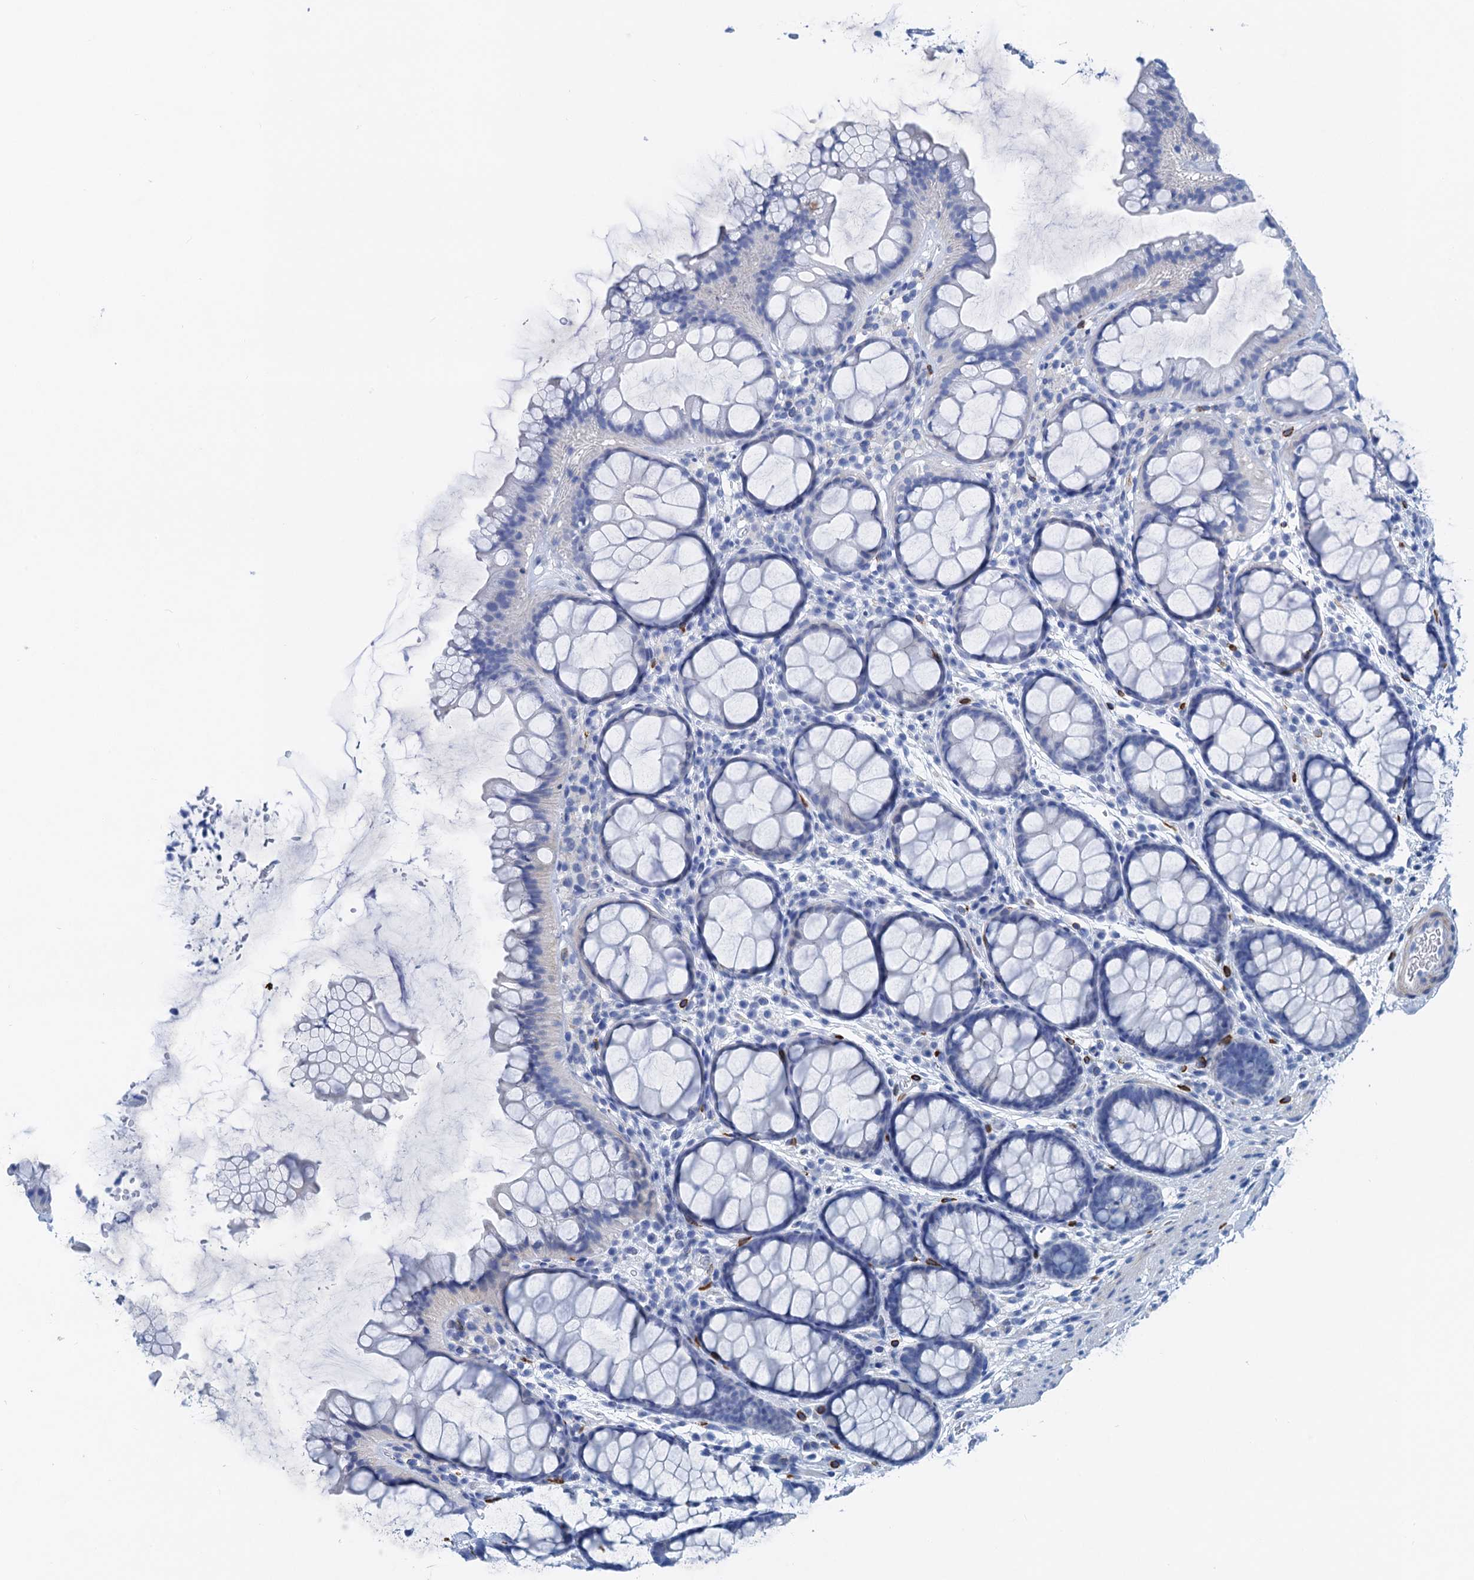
{"staining": {"intensity": "negative", "quantity": "none", "location": "none"}, "tissue": "colon", "cell_type": "Endothelial cells", "image_type": "normal", "snomed": [{"axis": "morphology", "description": "Normal tissue, NOS"}, {"axis": "topography", "description": "Colon"}], "caption": "This histopathology image is of benign colon stained with immunohistochemistry (IHC) to label a protein in brown with the nuclei are counter-stained blue. There is no staining in endothelial cells.", "gene": "NLRP10", "patient": {"sex": "female", "age": 82}}